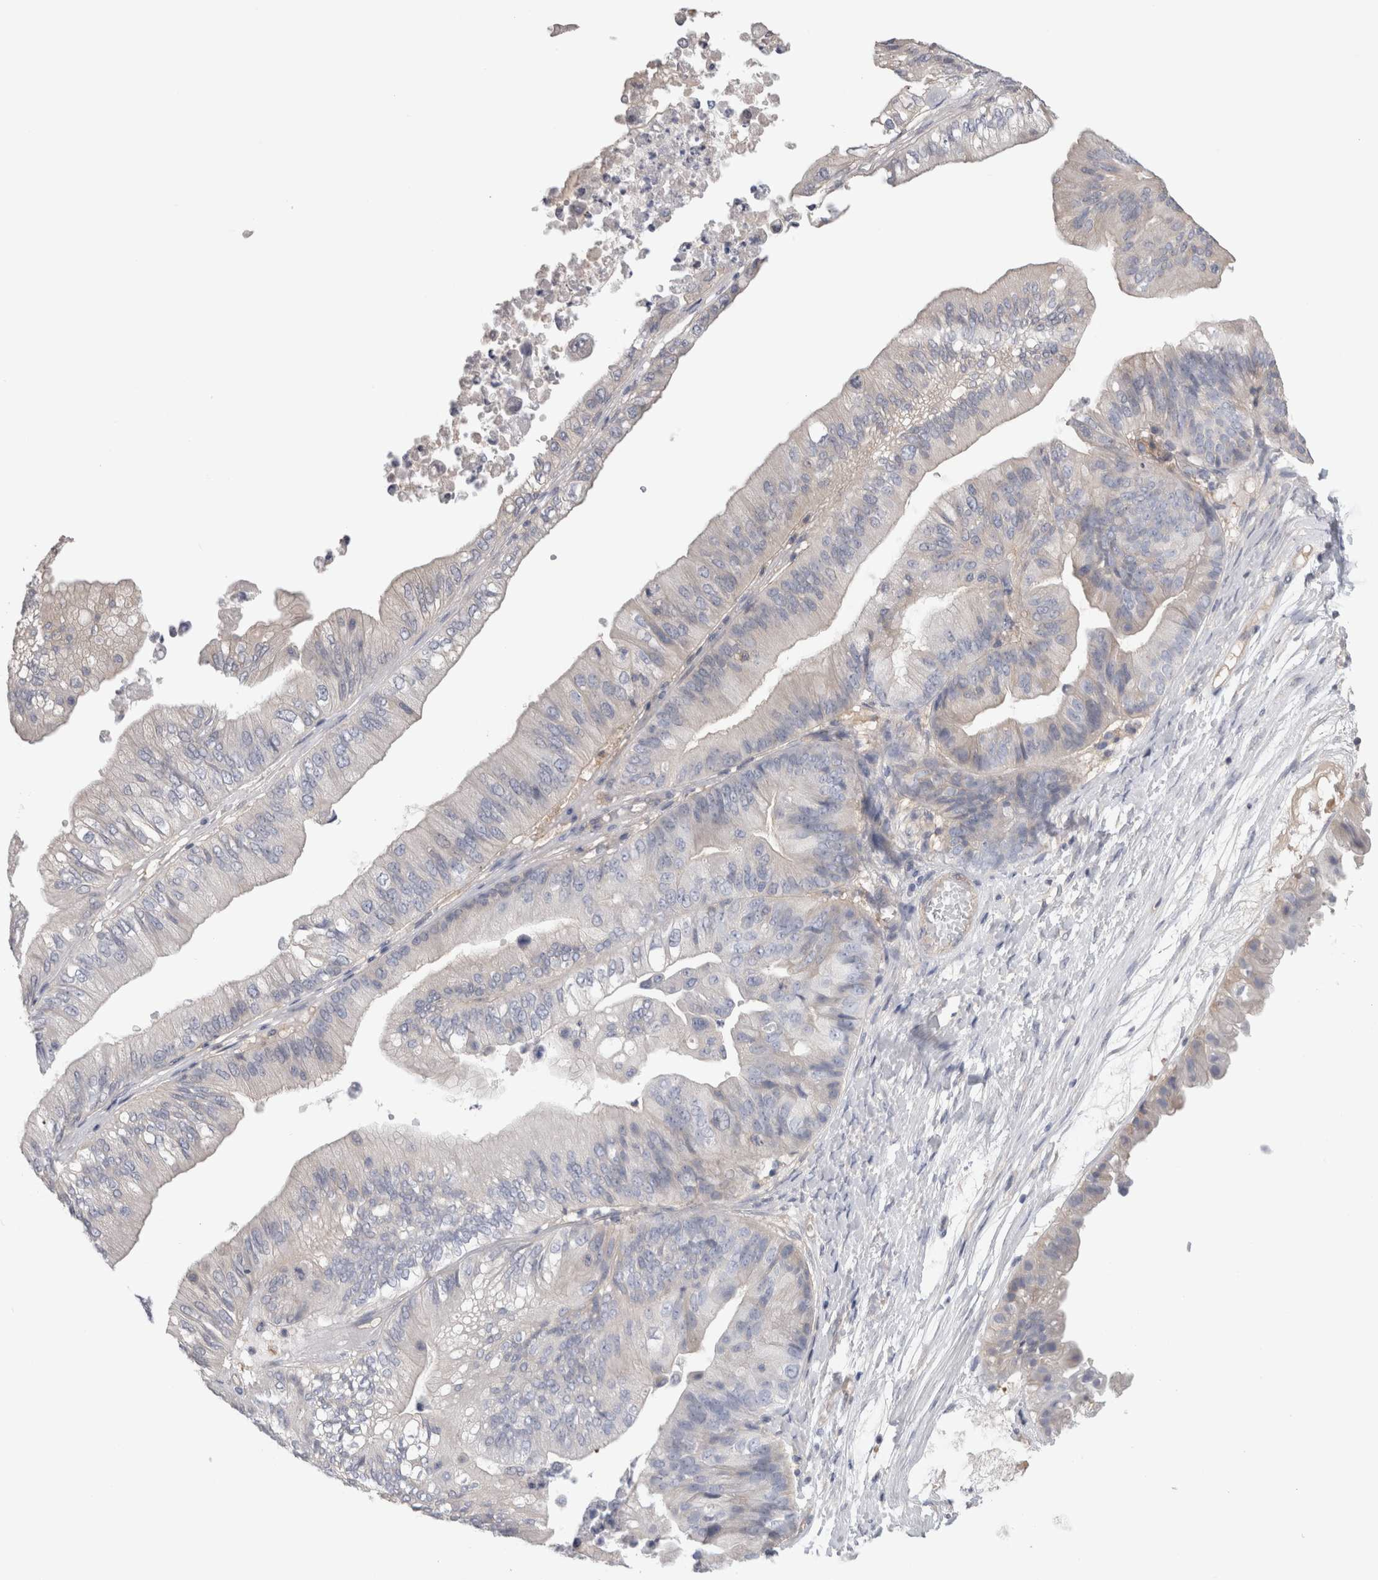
{"staining": {"intensity": "negative", "quantity": "none", "location": "none"}, "tissue": "ovarian cancer", "cell_type": "Tumor cells", "image_type": "cancer", "snomed": [{"axis": "morphology", "description": "Cystadenocarcinoma, mucinous, NOS"}, {"axis": "topography", "description": "Ovary"}], "caption": "High power microscopy image of an IHC histopathology image of ovarian cancer, revealing no significant positivity in tumor cells.", "gene": "SCRN1", "patient": {"sex": "female", "age": 61}}